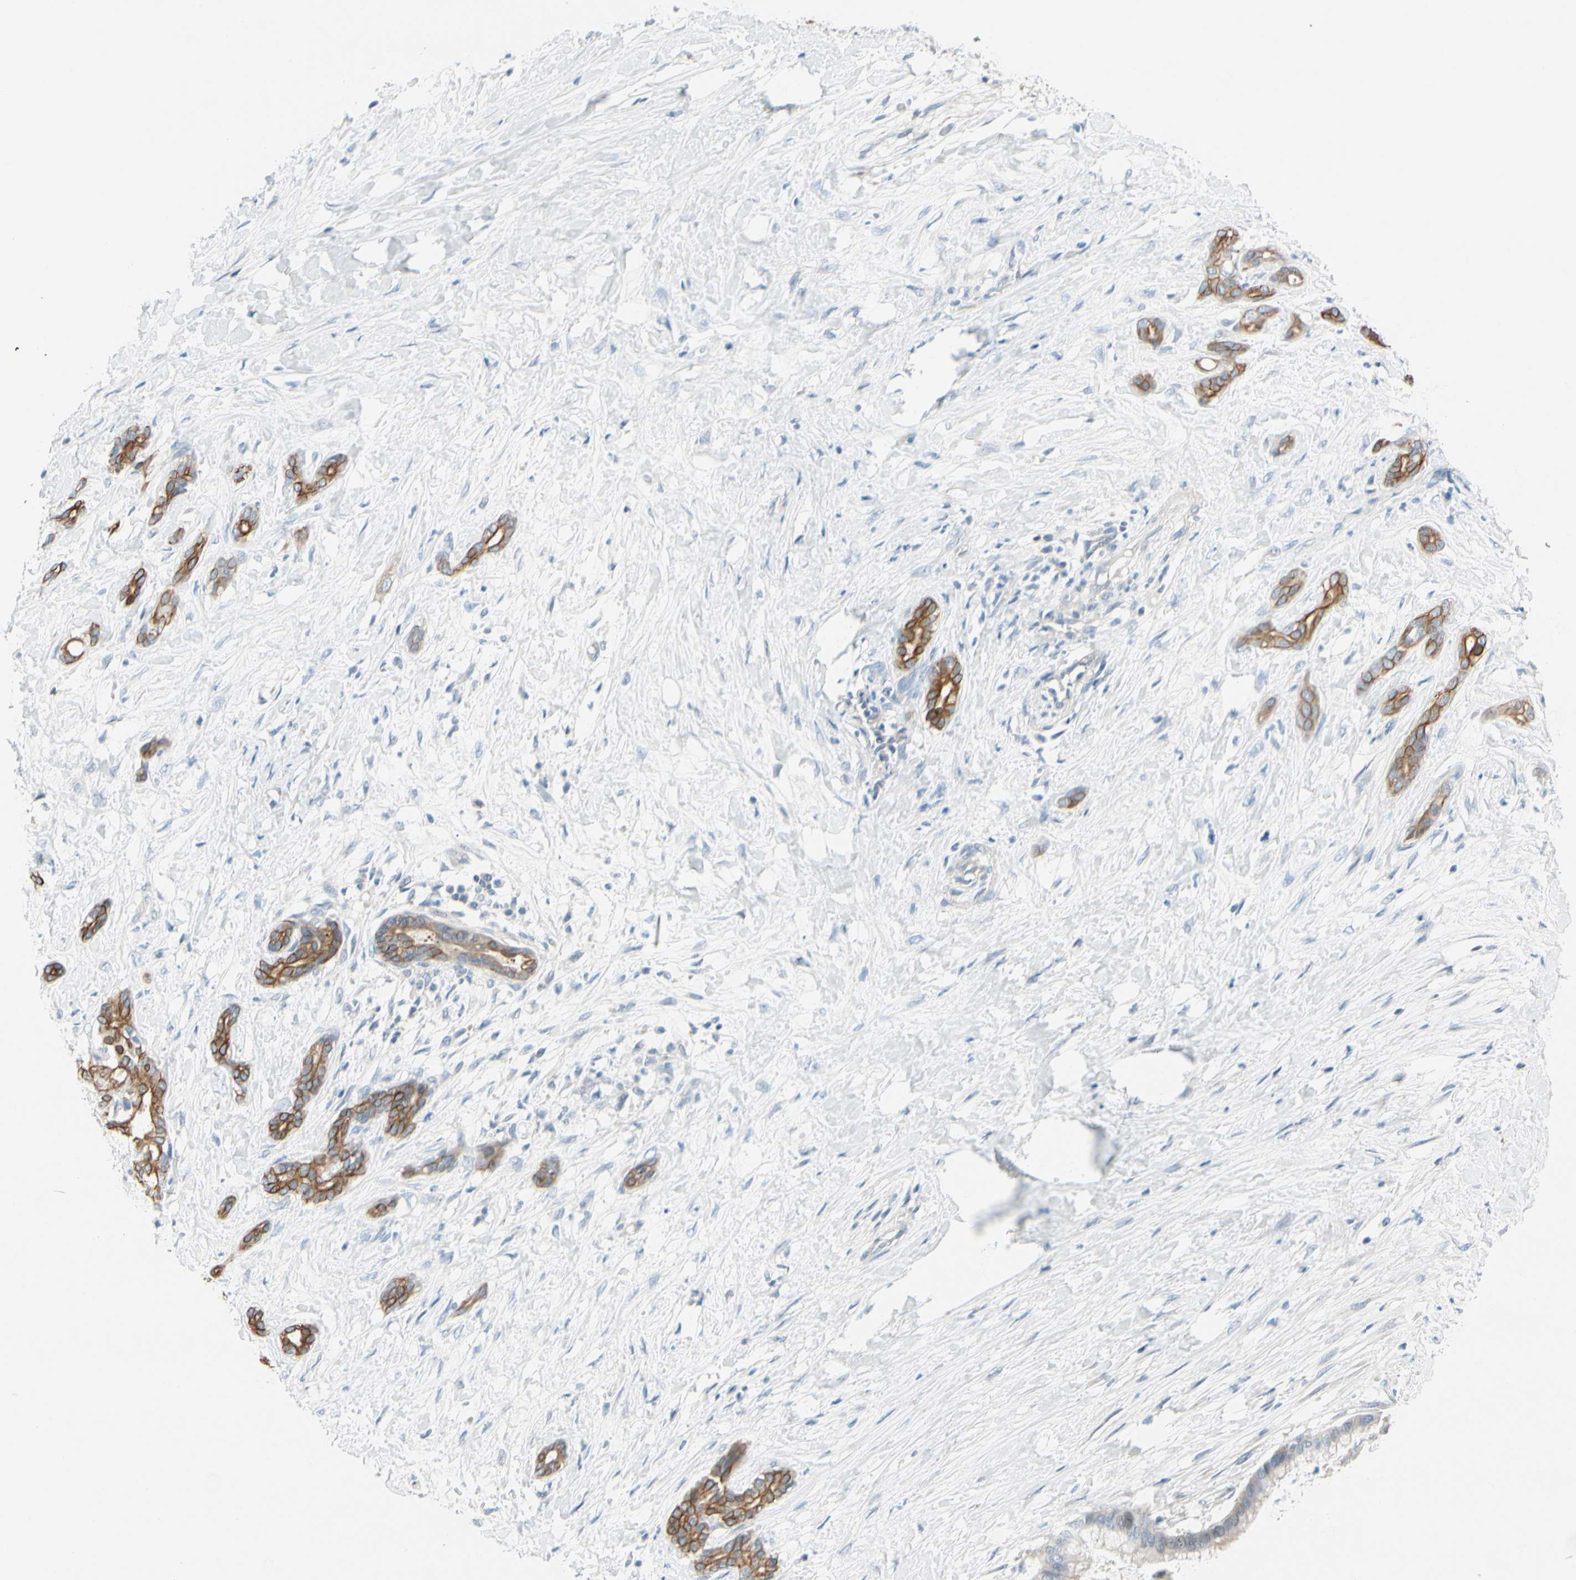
{"staining": {"intensity": "moderate", "quantity": ">75%", "location": "cytoplasmic/membranous"}, "tissue": "pancreatic cancer", "cell_type": "Tumor cells", "image_type": "cancer", "snomed": [{"axis": "morphology", "description": "Adenocarcinoma, NOS"}, {"axis": "topography", "description": "Pancreas"}], "caption": "Immunohistochemical staining of pancreatic adenocarcinoma demonstrates medium levels of moderate cytoplasmic/membranous protein expression in about >75% of tumor cells.", "gene": "ZNF132", "patient": {"sex": "male", "age": 41}}